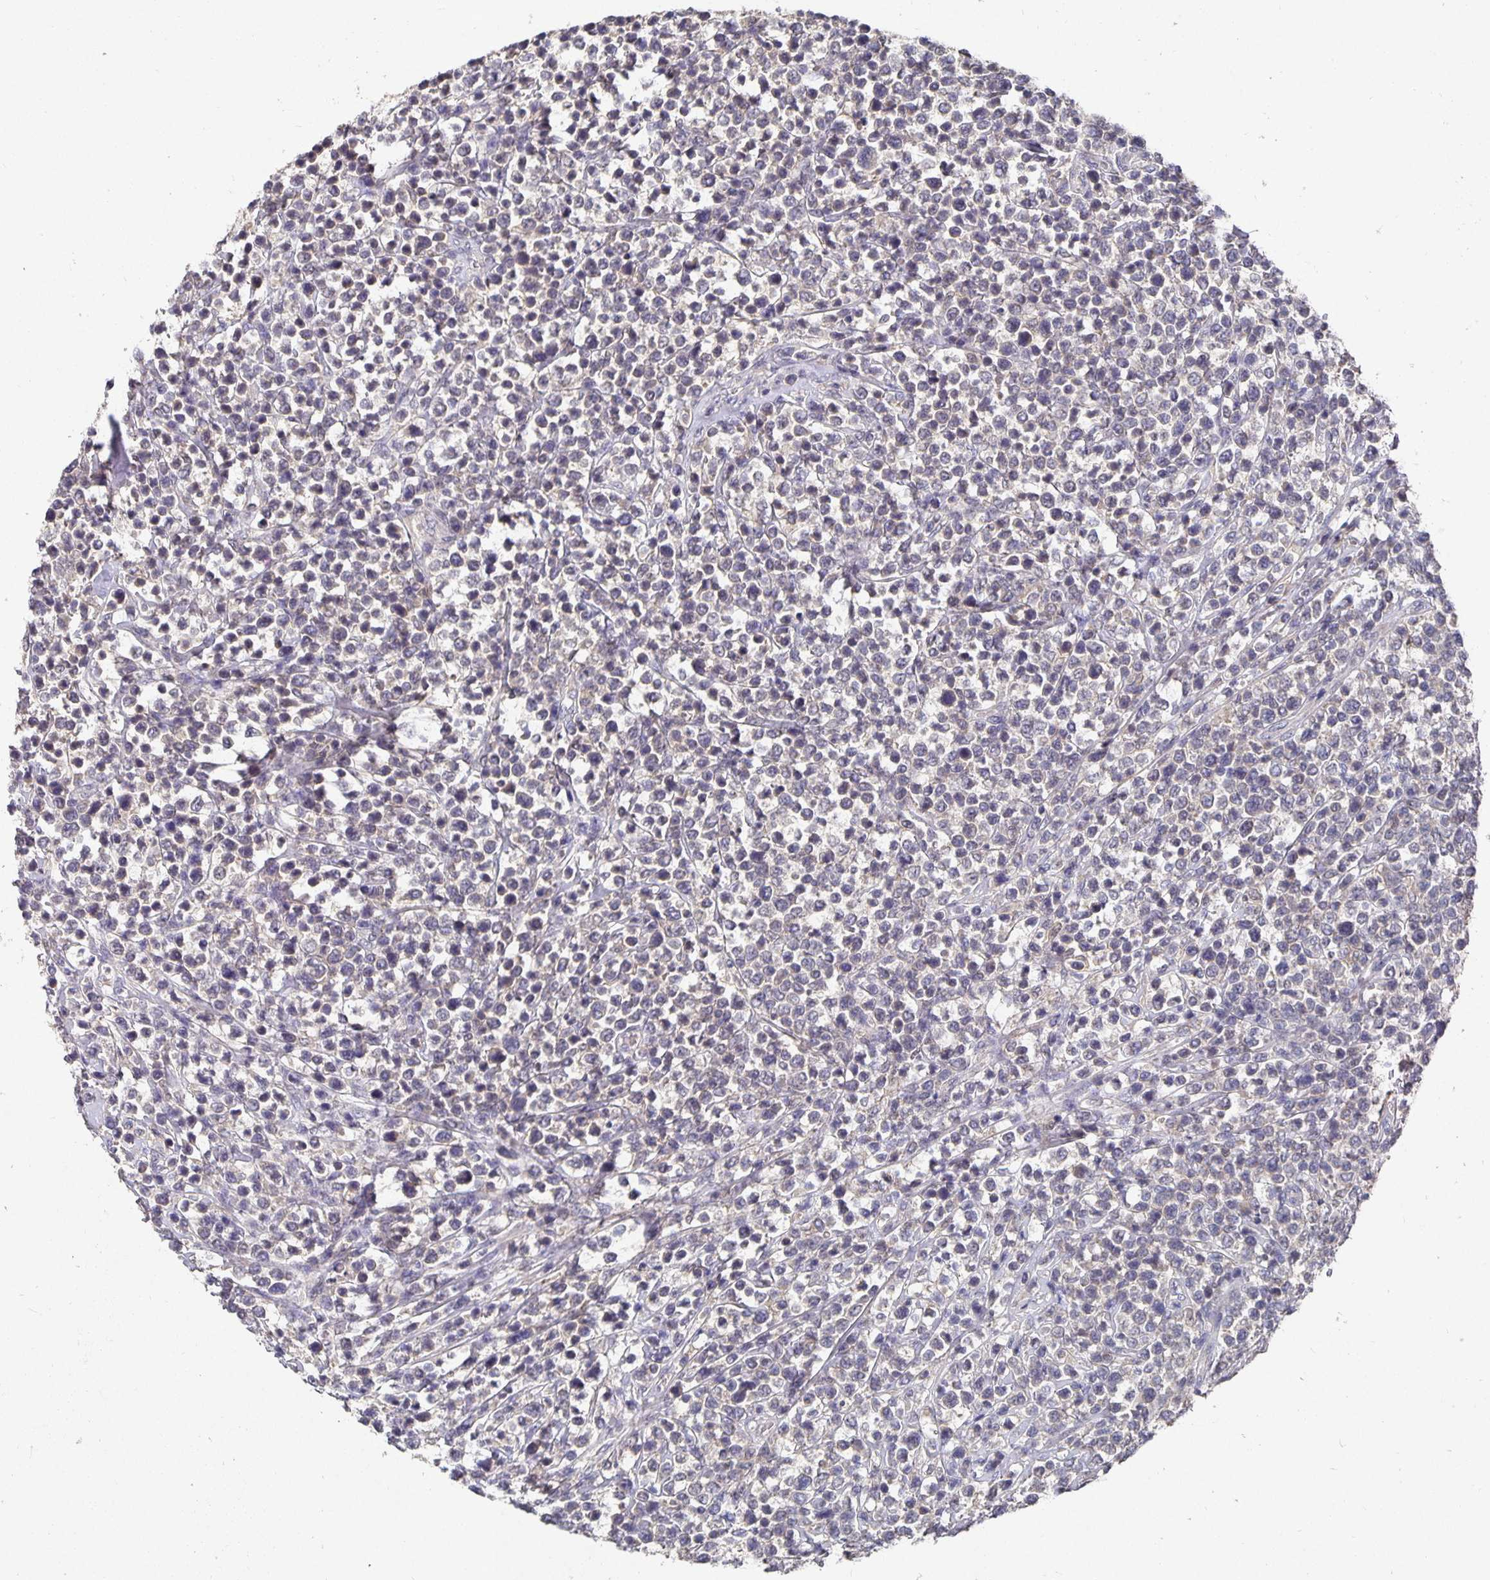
{"staining": {"intensity": "negative", "quantity": "none", "location": "none"}, "tissue": "lymphoma", "cell_type": "Tumor cells", "image_type": "cancer", "snomed": [{"axis": "morphology", "description": "Malignant lymphoma, non-Hodgkin's type, High grade"}, {"axis": "topography", "description": "Soft tissue"}], "caption": "An image of human lymphoma is negative for staining in tumor cells.", "gene": "HEPN1", "patient": {"sex": "female", "age": 56}}